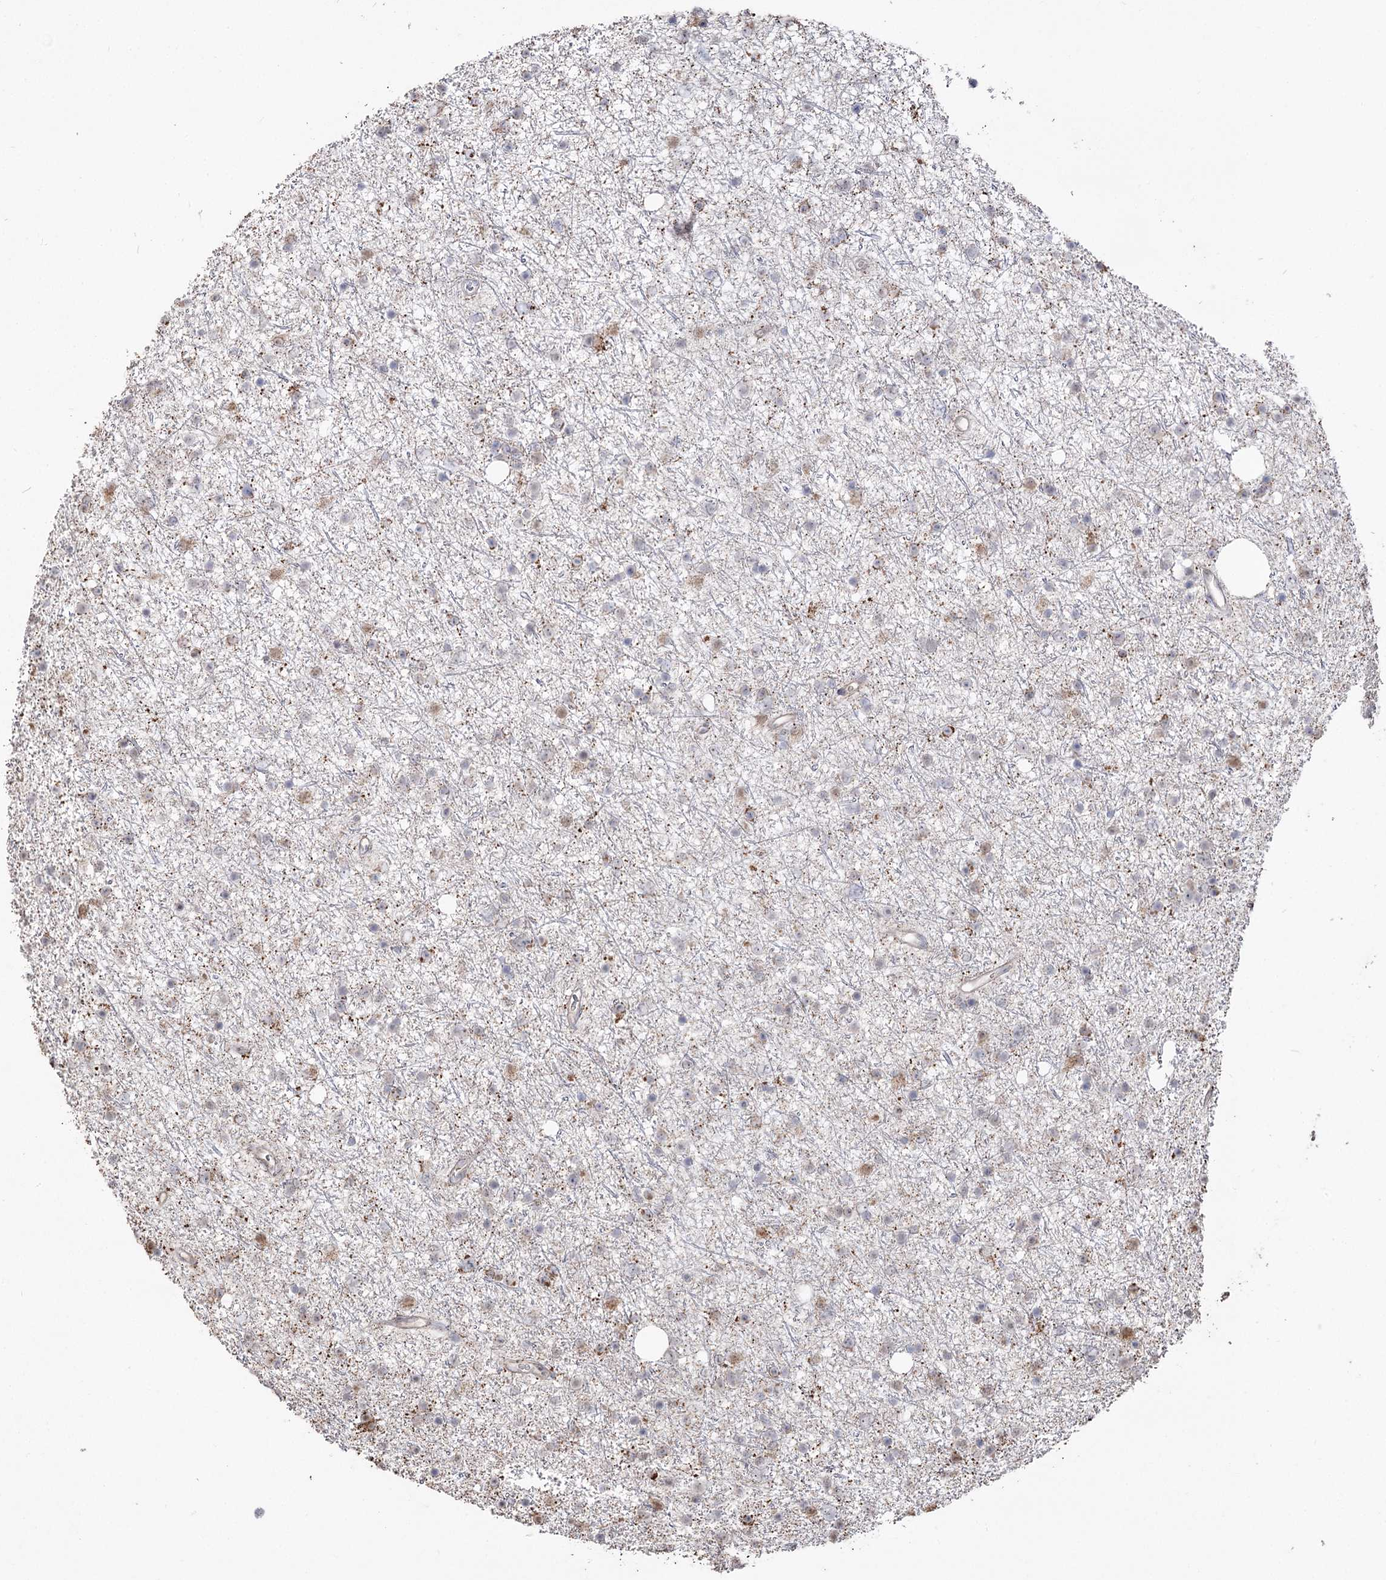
{"staining": {"intensity": "weak", "quantity": "<25%", "location": "cytoplasmic/membranous"}, "tissue": "glioma", "cell_type": "Tumor cells", "image_type": "cancer", "snomed": [{"axis": "morphology", "description": "Glioma, malignant, Low grade"}, {"axis": "topography", "description": "Cerebral cortex"}], "caption": "Glioma was stained to show a protein in brown. There is no significant staining in tumor cells. (Immunohistochemistry, brightfield microscopy, high magnification).", "gene": "RUFY4", "patient": {"sex": "female", "age": 39}}